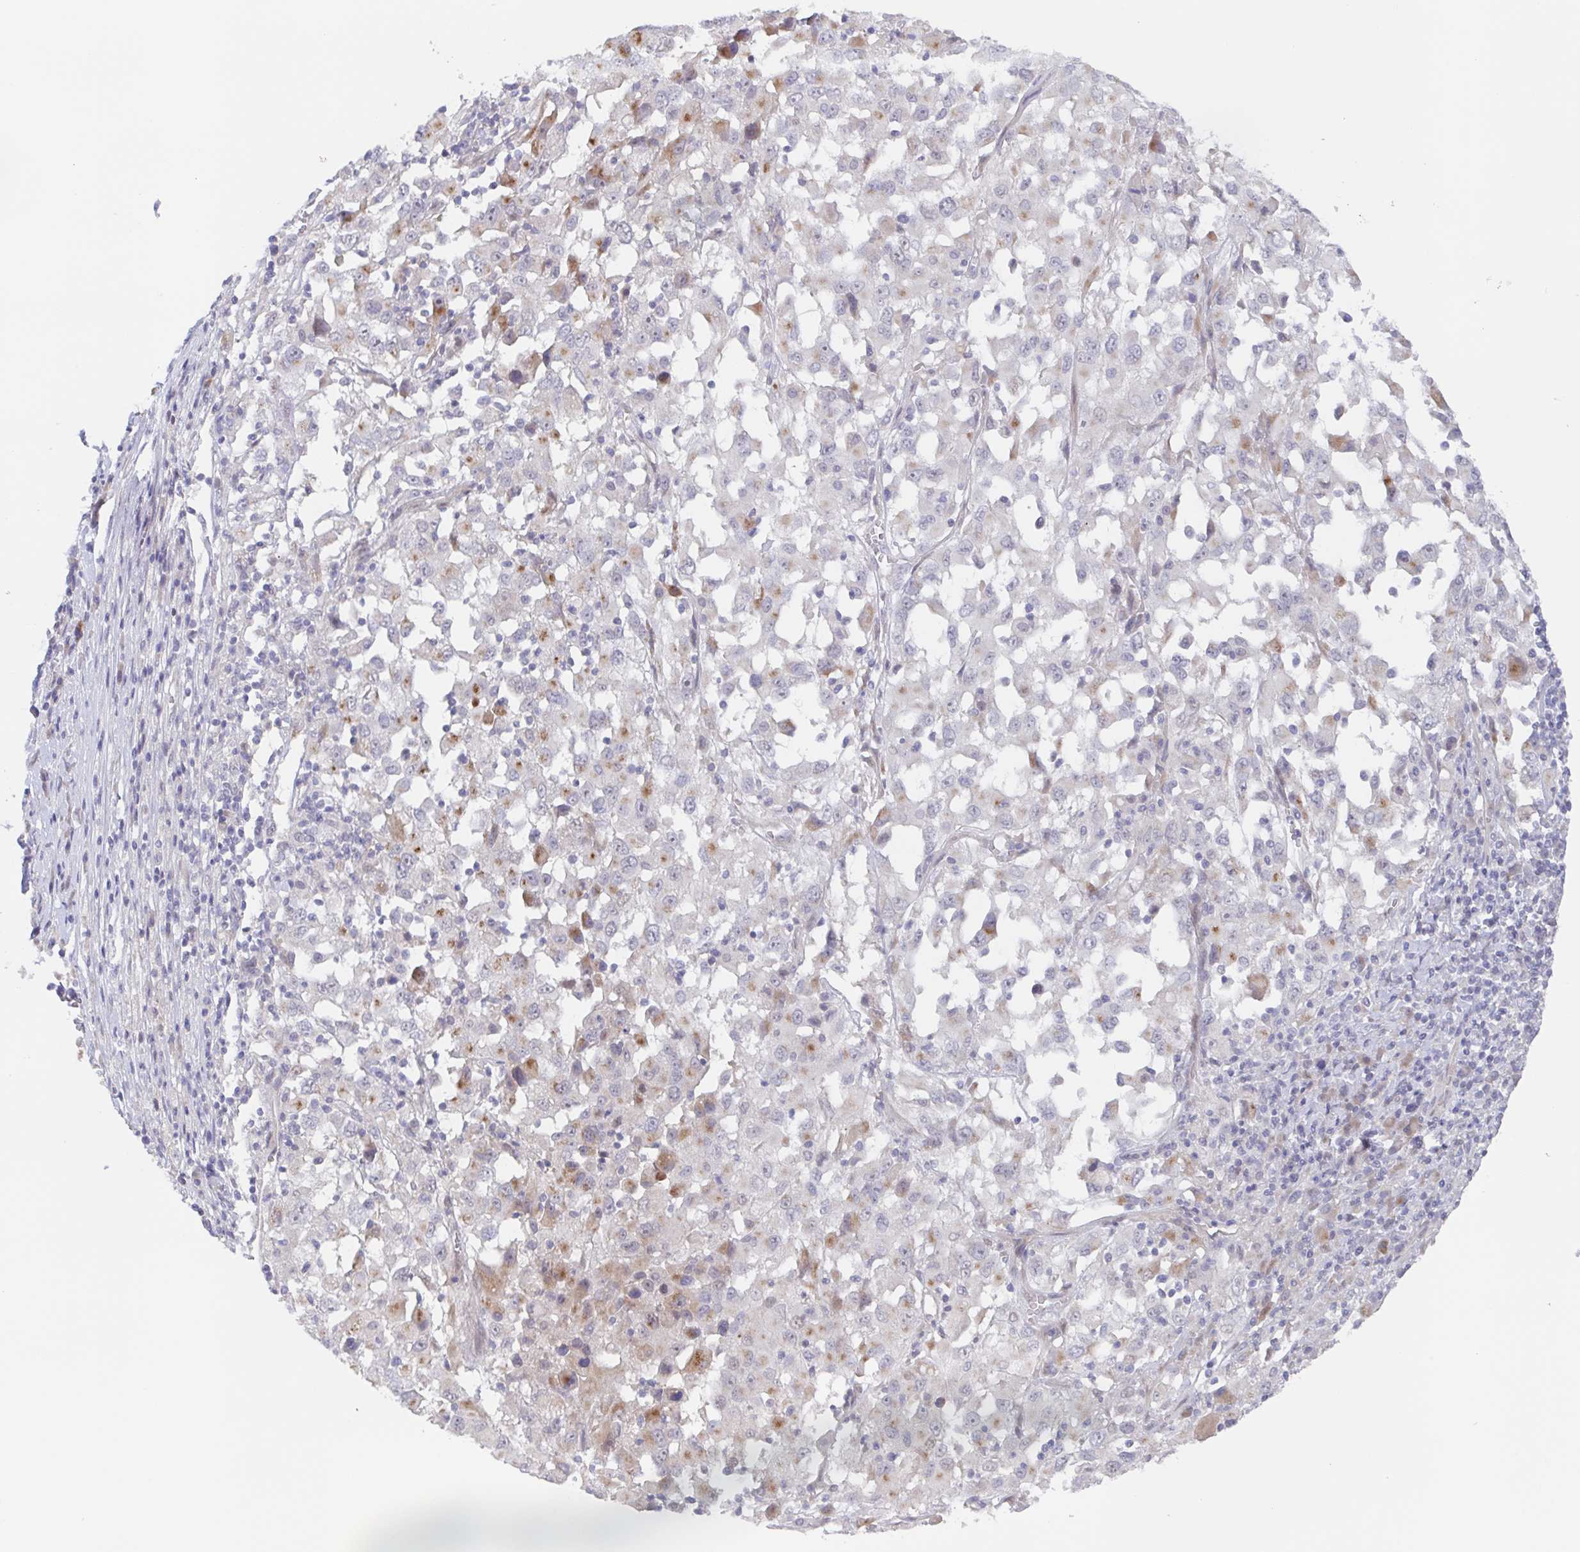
{"staining": {"intensity": "negative", "quantity": "none", "location": "none"}, "tissue": "melanoma", "cell_type": "Tumor cells", "image_type": "cancer", "snomed": [{"axis": "morphology", "description": "Malignant melanoma, Metastatic site"}, {"axis": "topography", "description": "Soft tissue"}], "caption": "Human malignant melanoma (metastatic site) stained for a protein using IHC shows no expression in tumor cells.", "gene": "POU2F3", "patient": {"sex": "male", "age": 50}}